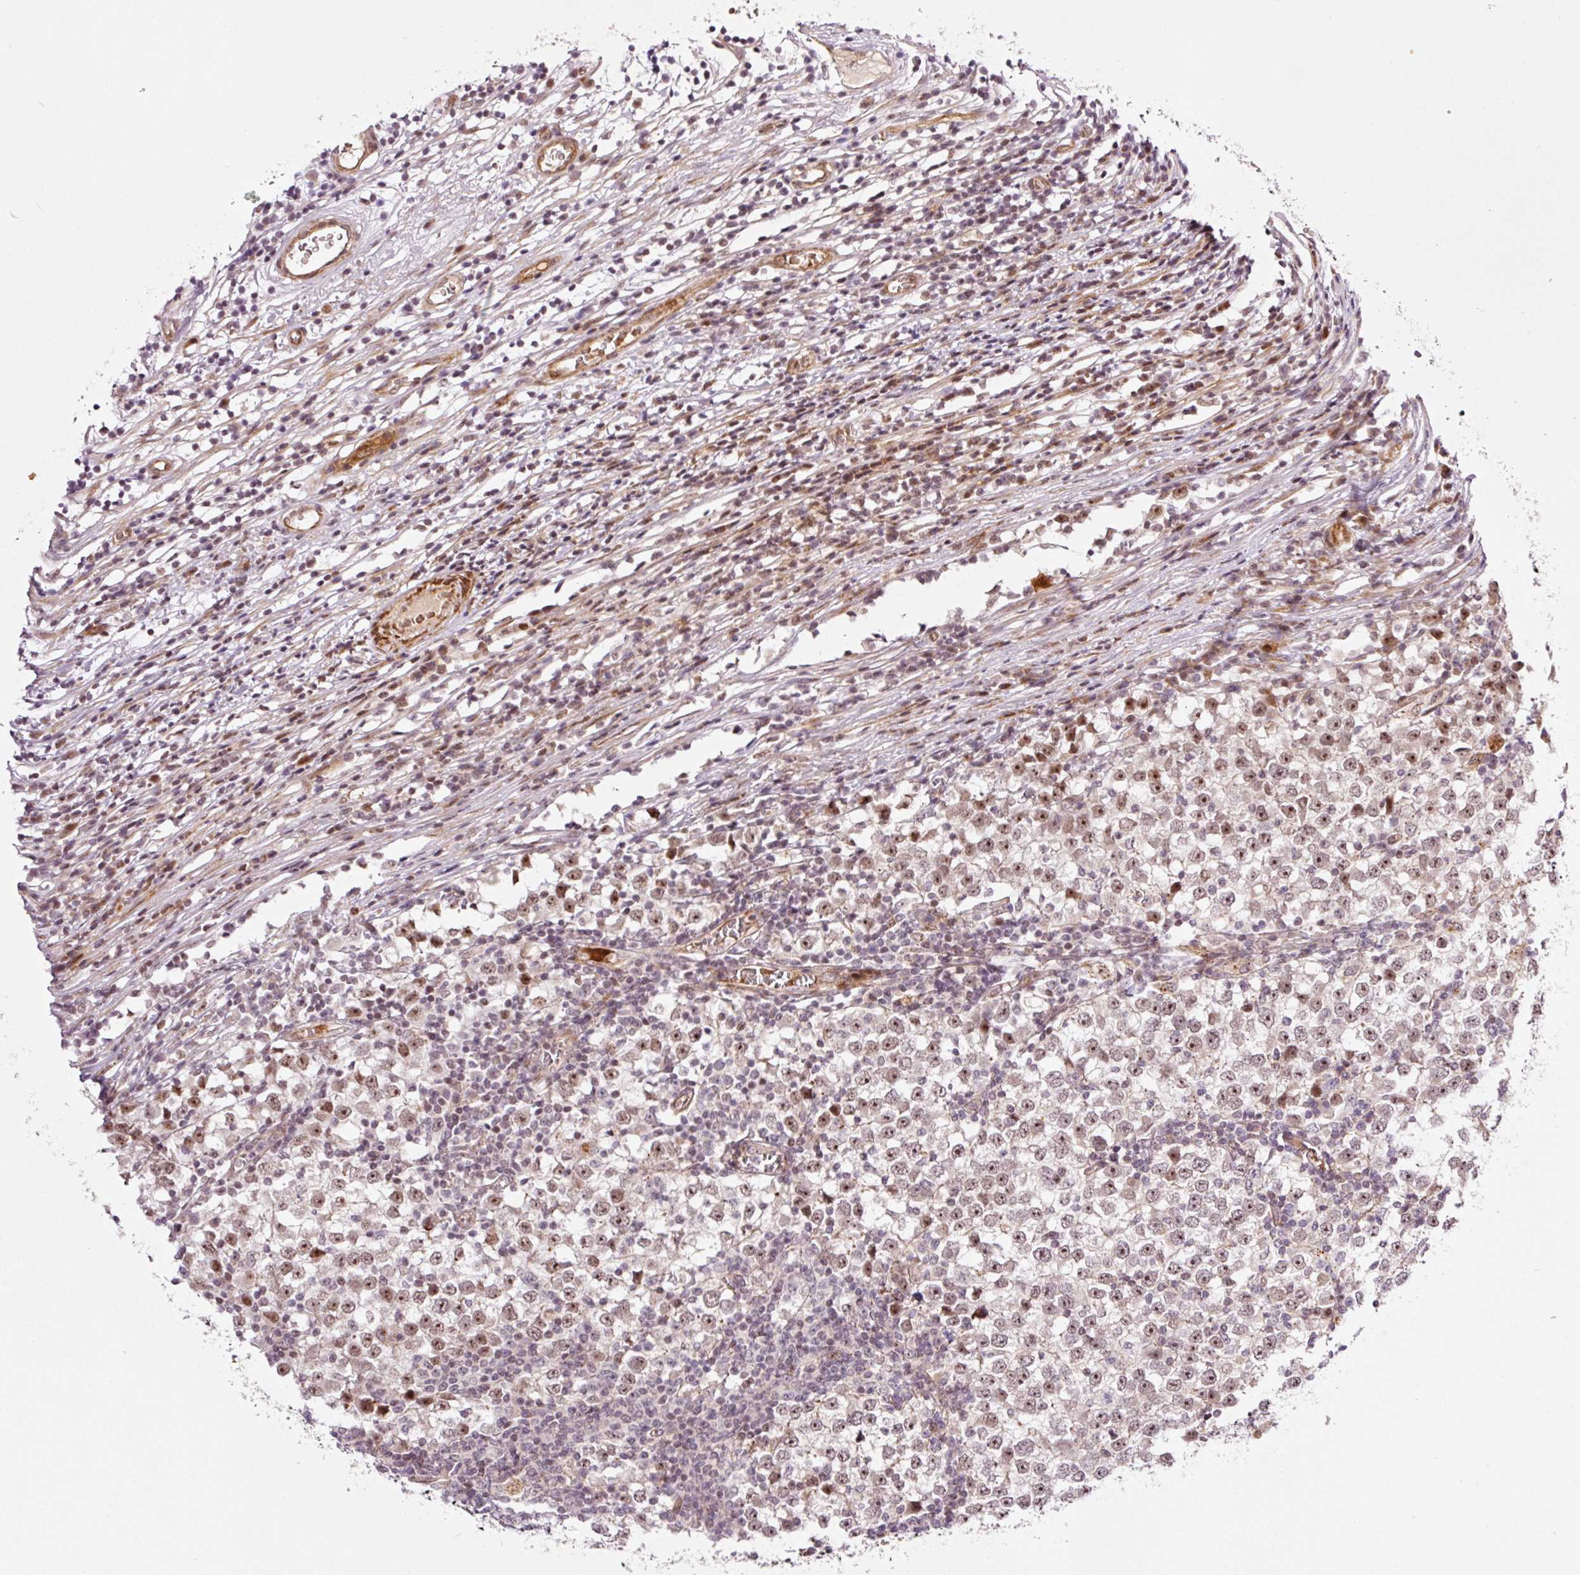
{"staining": {"intensity": "moderate", "quantity": ">75%", "location": "nuclear"}, "tissue": "testis cancer", "cell_type": "Tumor cells", "image_type": "cancer", "snomed": [{"axis": "morphology", "description": "Seminoma, NOS"}, {"axis": "topography", "description": "Testis"}], "caption": "Protein expression analysis of human seminoma (testis) reveals moderate nuclear positivity in about >75% of tumor cells.", "gene": "ANKRD20A1", "patient": {"sex": "male", "age": 65}}